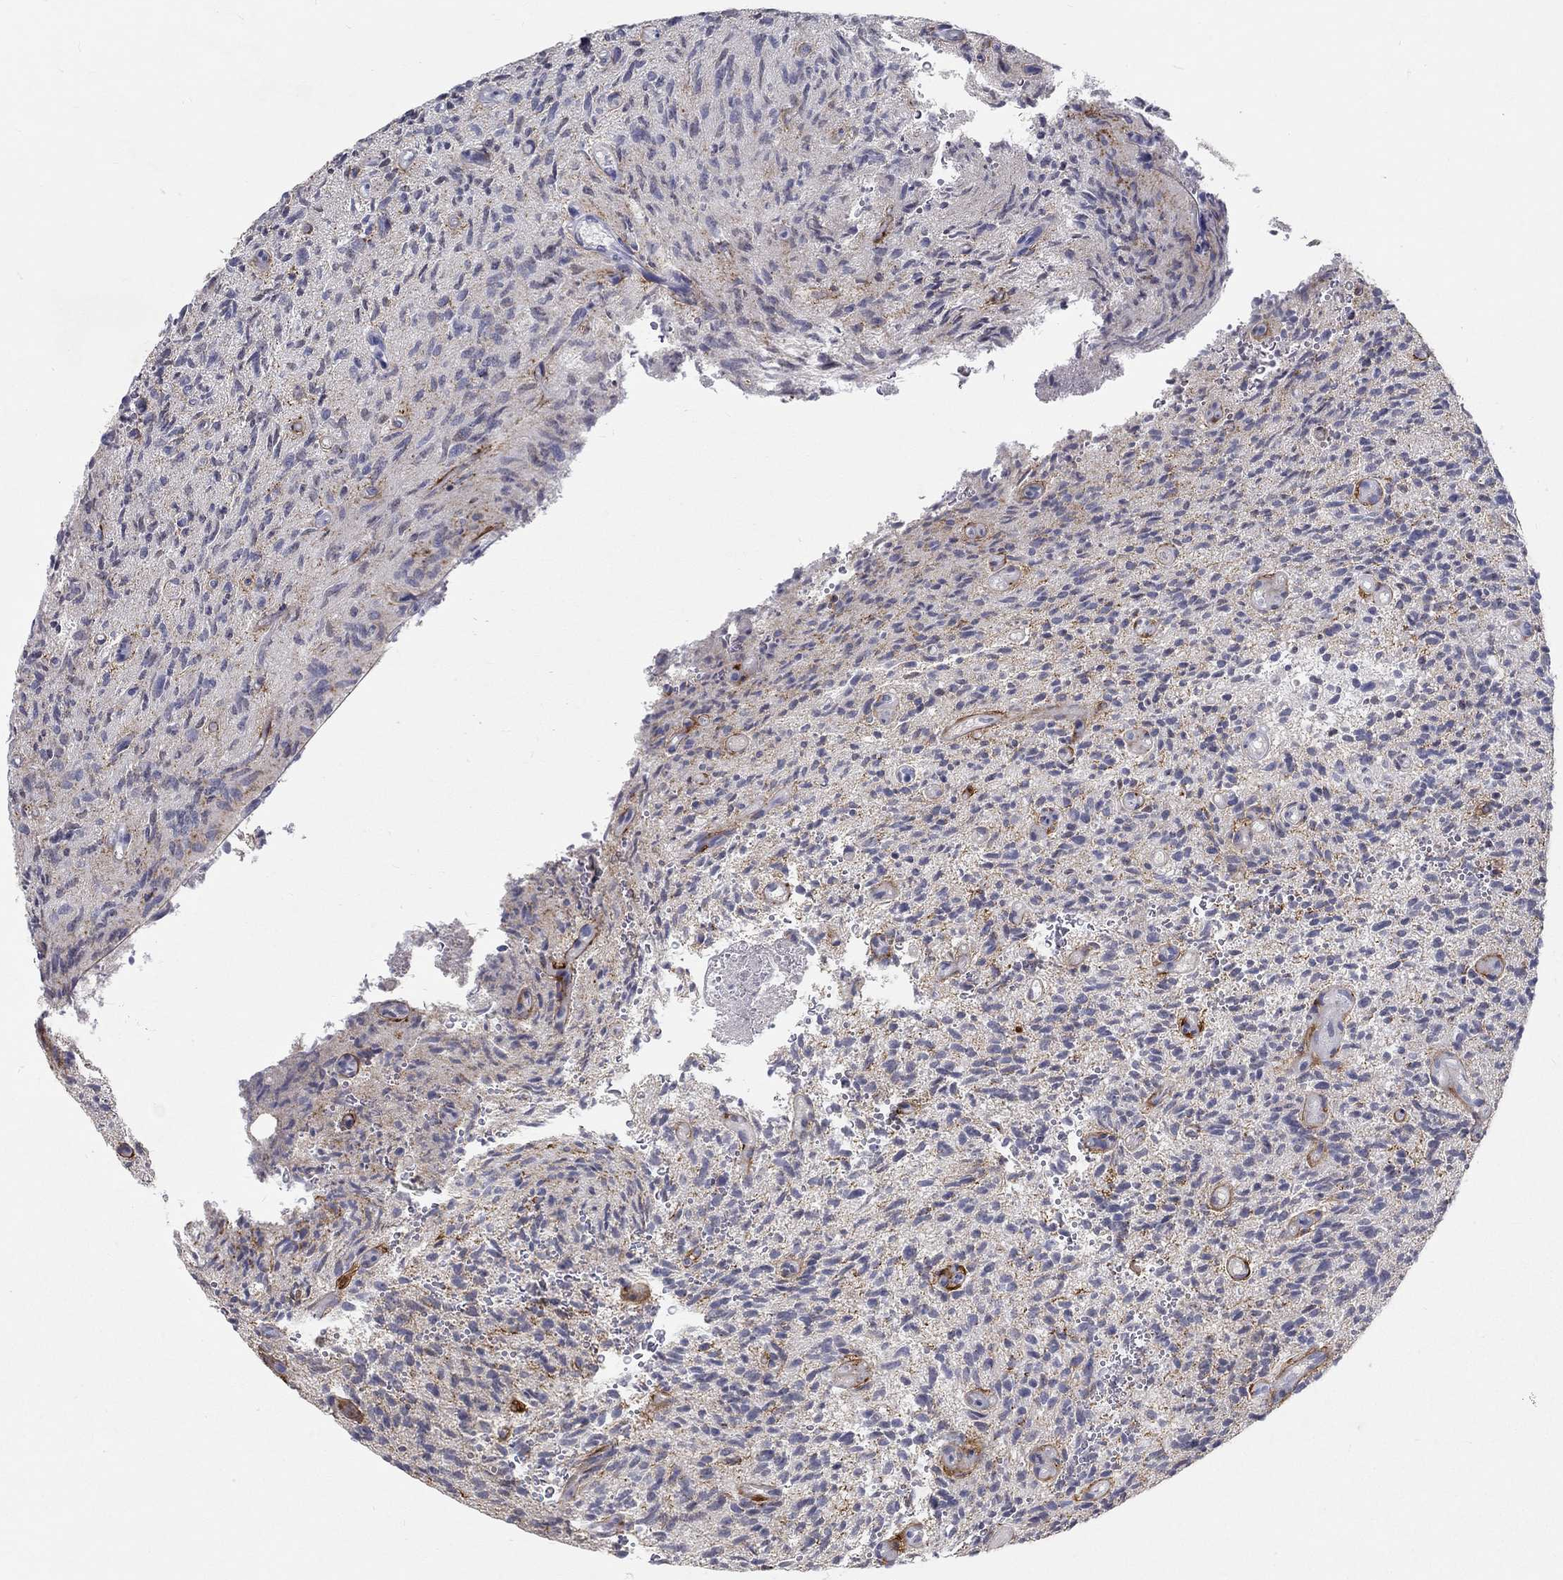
{"staining": {"intensity": "negative", "quantity": "none", "location": "none"}, "tissue": "glioma", "cell_type": "Tumor cells", "image_type": "cancer", "snomed": [{"axis": "morphology", "description": "Glioma, malignant, High grade"}, {"axis": "topography", "description": "Brain"}], "caption": "High magnification brightfield microscopy of high-grade glioma (malignant) stained with DAB (brown) and counterstained with hematoxylin (blue): tumor cells show no significant staining.", "gene": "FGF2", "patient": {"sex": "male", "age": 64}}